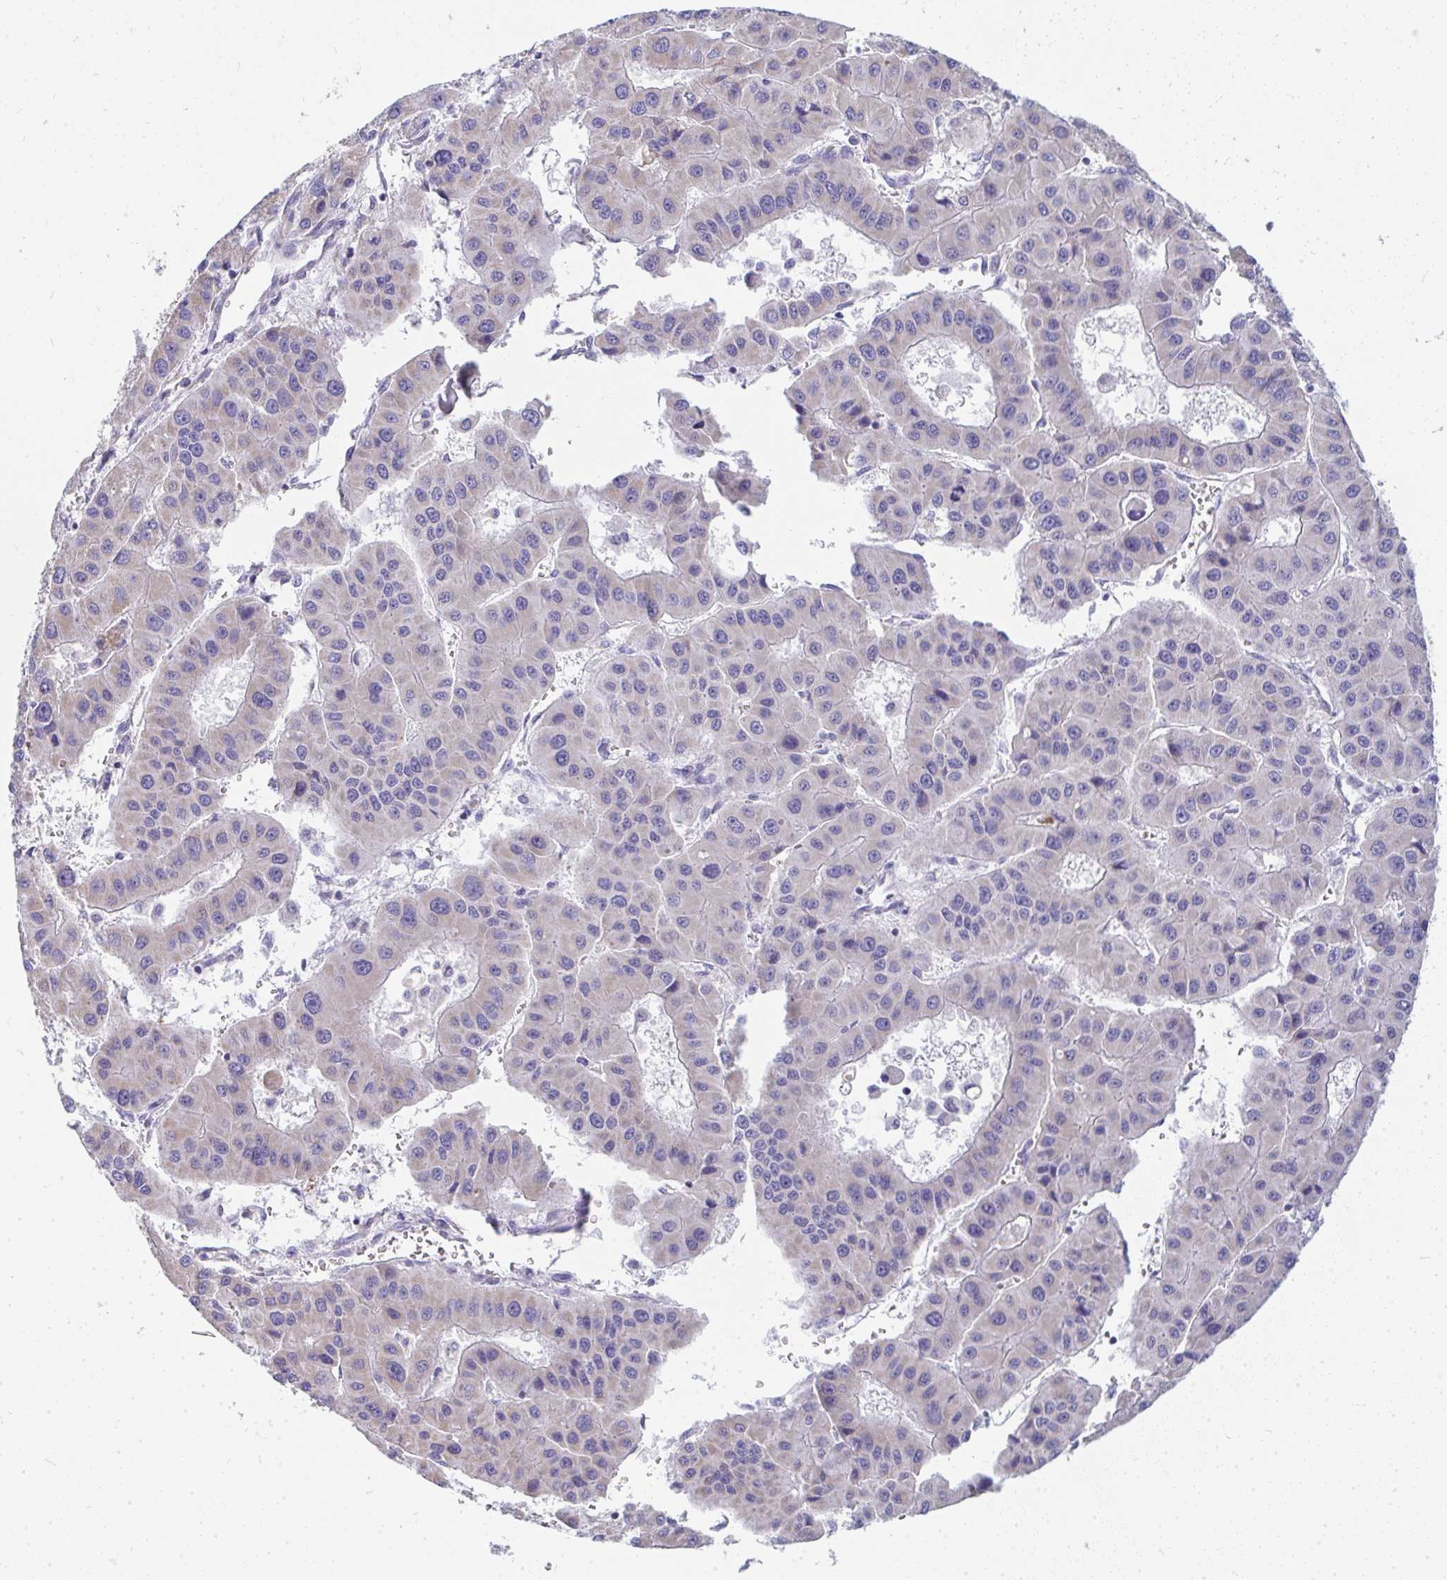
{"staining": {"intensity": "negative", "quantity": "none", "location": "none"}, "tissue": "liver cancer", "cell_type": "Tumor cells", "image_type": "cancer", "snomed": [{"axis": "morphology", "description": "Carcinoma, Hepatocellular, NOS"}, {"axis": "topography", "description": "Liver"}], "caption": "High magnification brightfield microscopy of liver hepatocellular carcinoma stained with DAB (3,3'-diaminobenzidine) (brown) and counterstained with hematoxylin (blue): tumor cells show no significant expression.", "gene": "SLC6A1", "patient": {"sex": "male", "age": 73}}